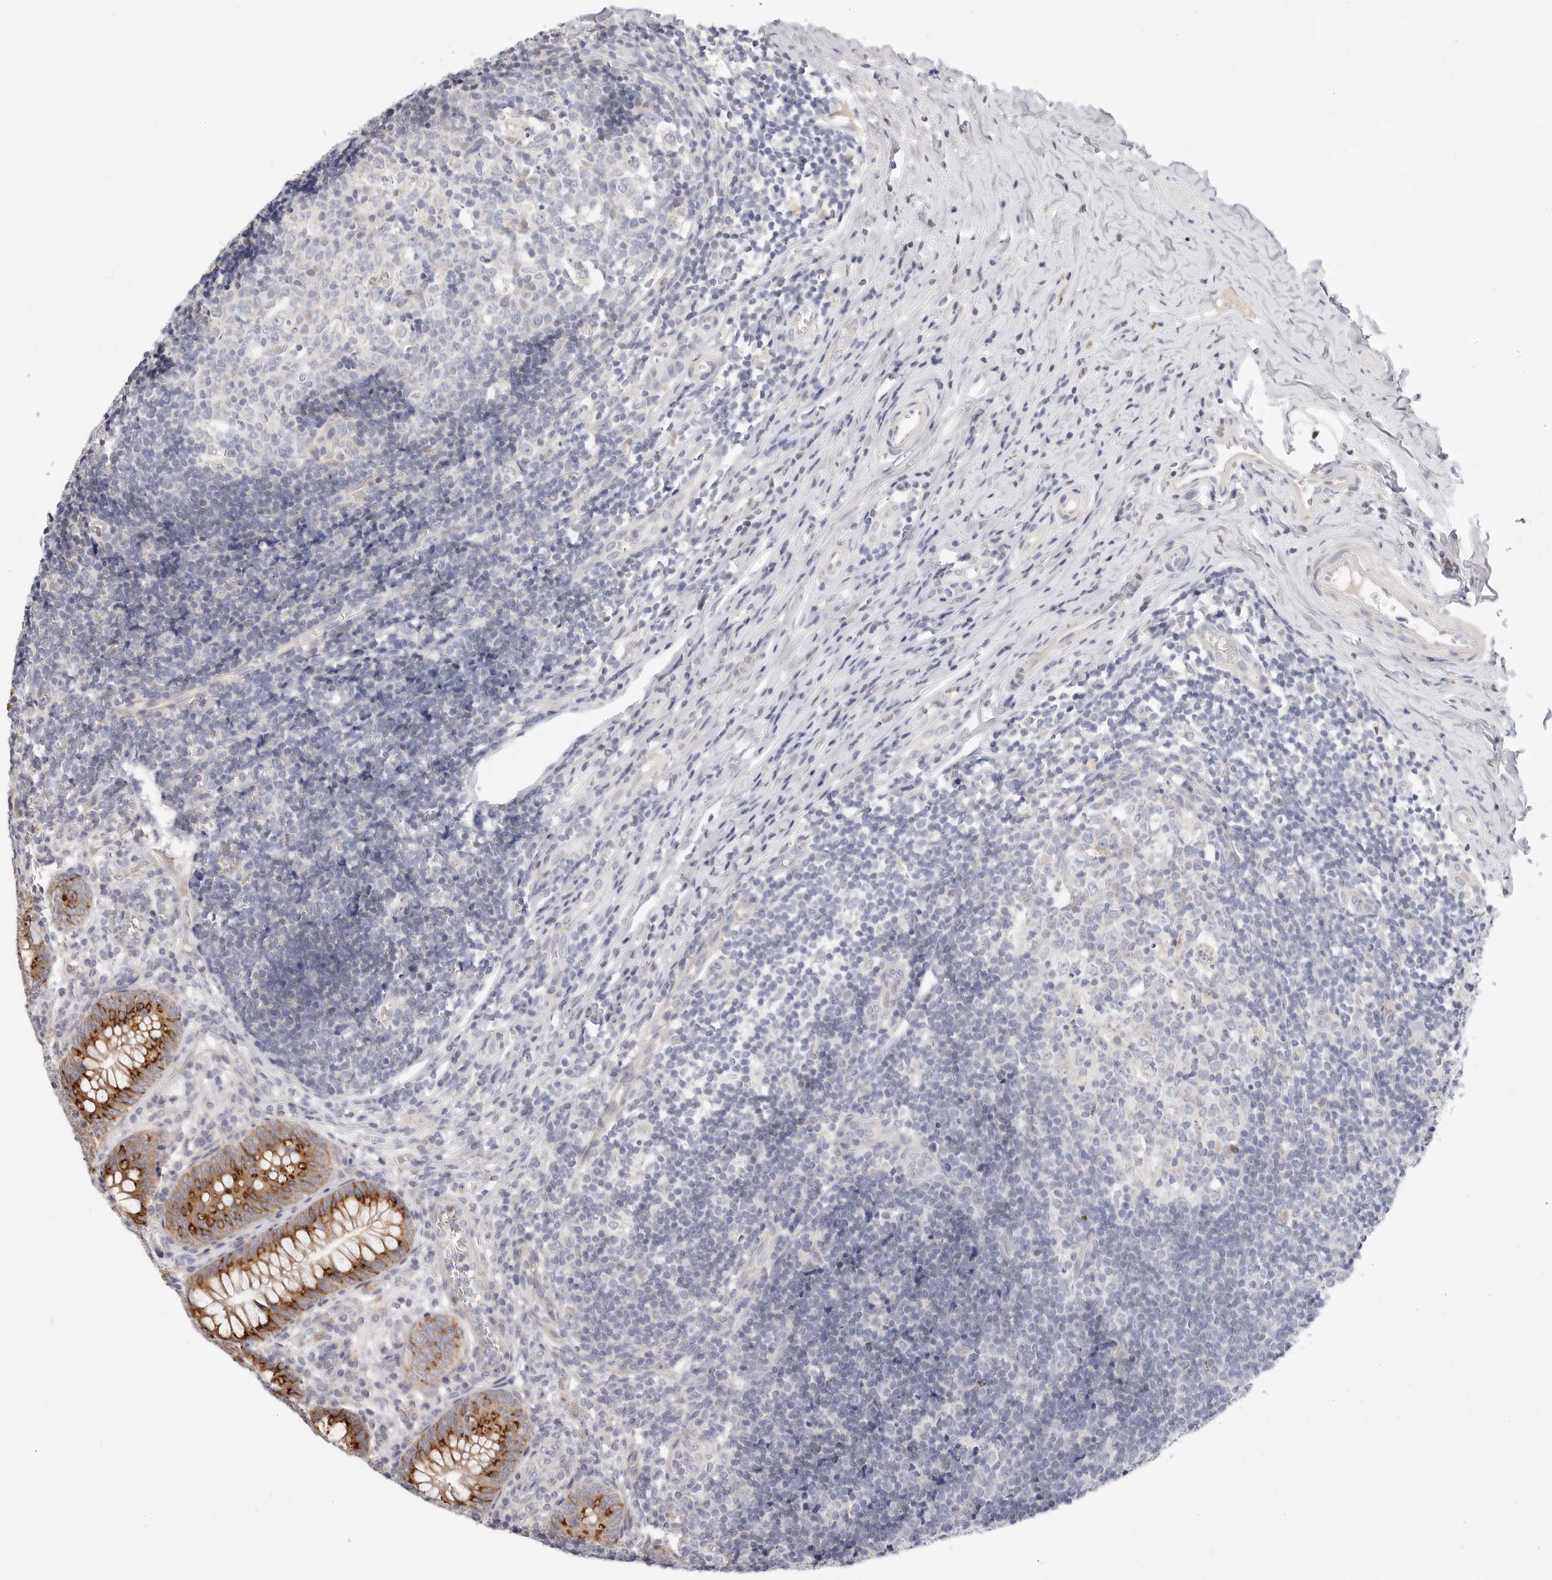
{"staining": {"intensity": "moderate", "quantity": ">75%", "location": "cytoplasmic/membranous"}, "tissue": "appendix", "cell_type": "Glandular cells", "image_type": "normal", "snomed": [{"axis": "morphology", "description": "Normal tissue, NOS"}, {"axis": "topography", "description": "Appendix"}], "caption": "A high-resolution image shows immunohistochemistry (IHC) staining of unremarkable appendix, which demonstrates moderate cytoplasmic/membranous positivity in about >75% of glandular cells.", "gene": "TFB2M", "patient": {"sex": "male", "age": 8}}